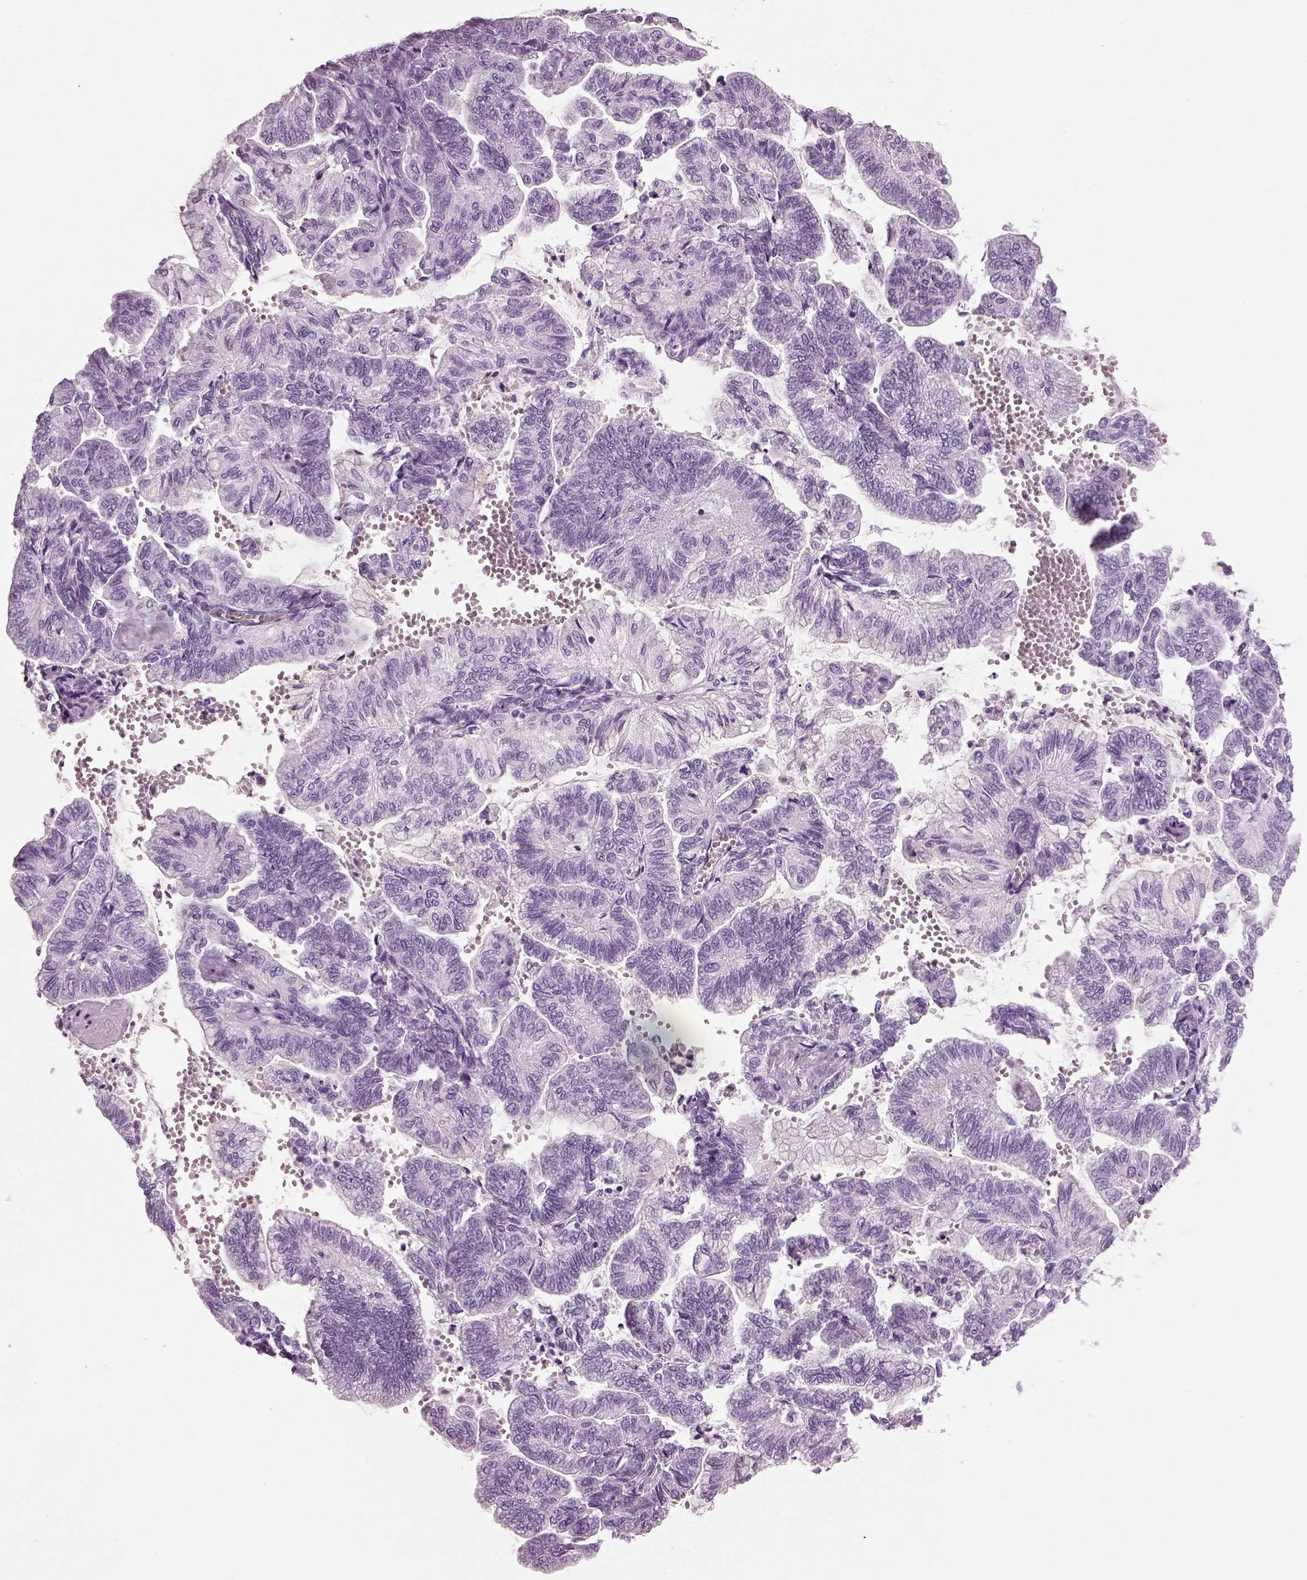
{"staining": {"intensity": "negative", "quantity": "none", "location": "none"}, "tissue": "stomach cancer", "cell_type": "Tumor cells", "image_type": "cancer", "snomed": [{"axis": "morphology", "description": "Adenocarcinoma, NOS"}, {"axis": "topography", "description": "Stomach"}], "caption": "IHC image of human stomach cancer stained for a protein (brown), which demonstrates no positivity in tumor cells.", "gene": "KRTAP3-2", "patient": {"sex": "male", "age": 83}}